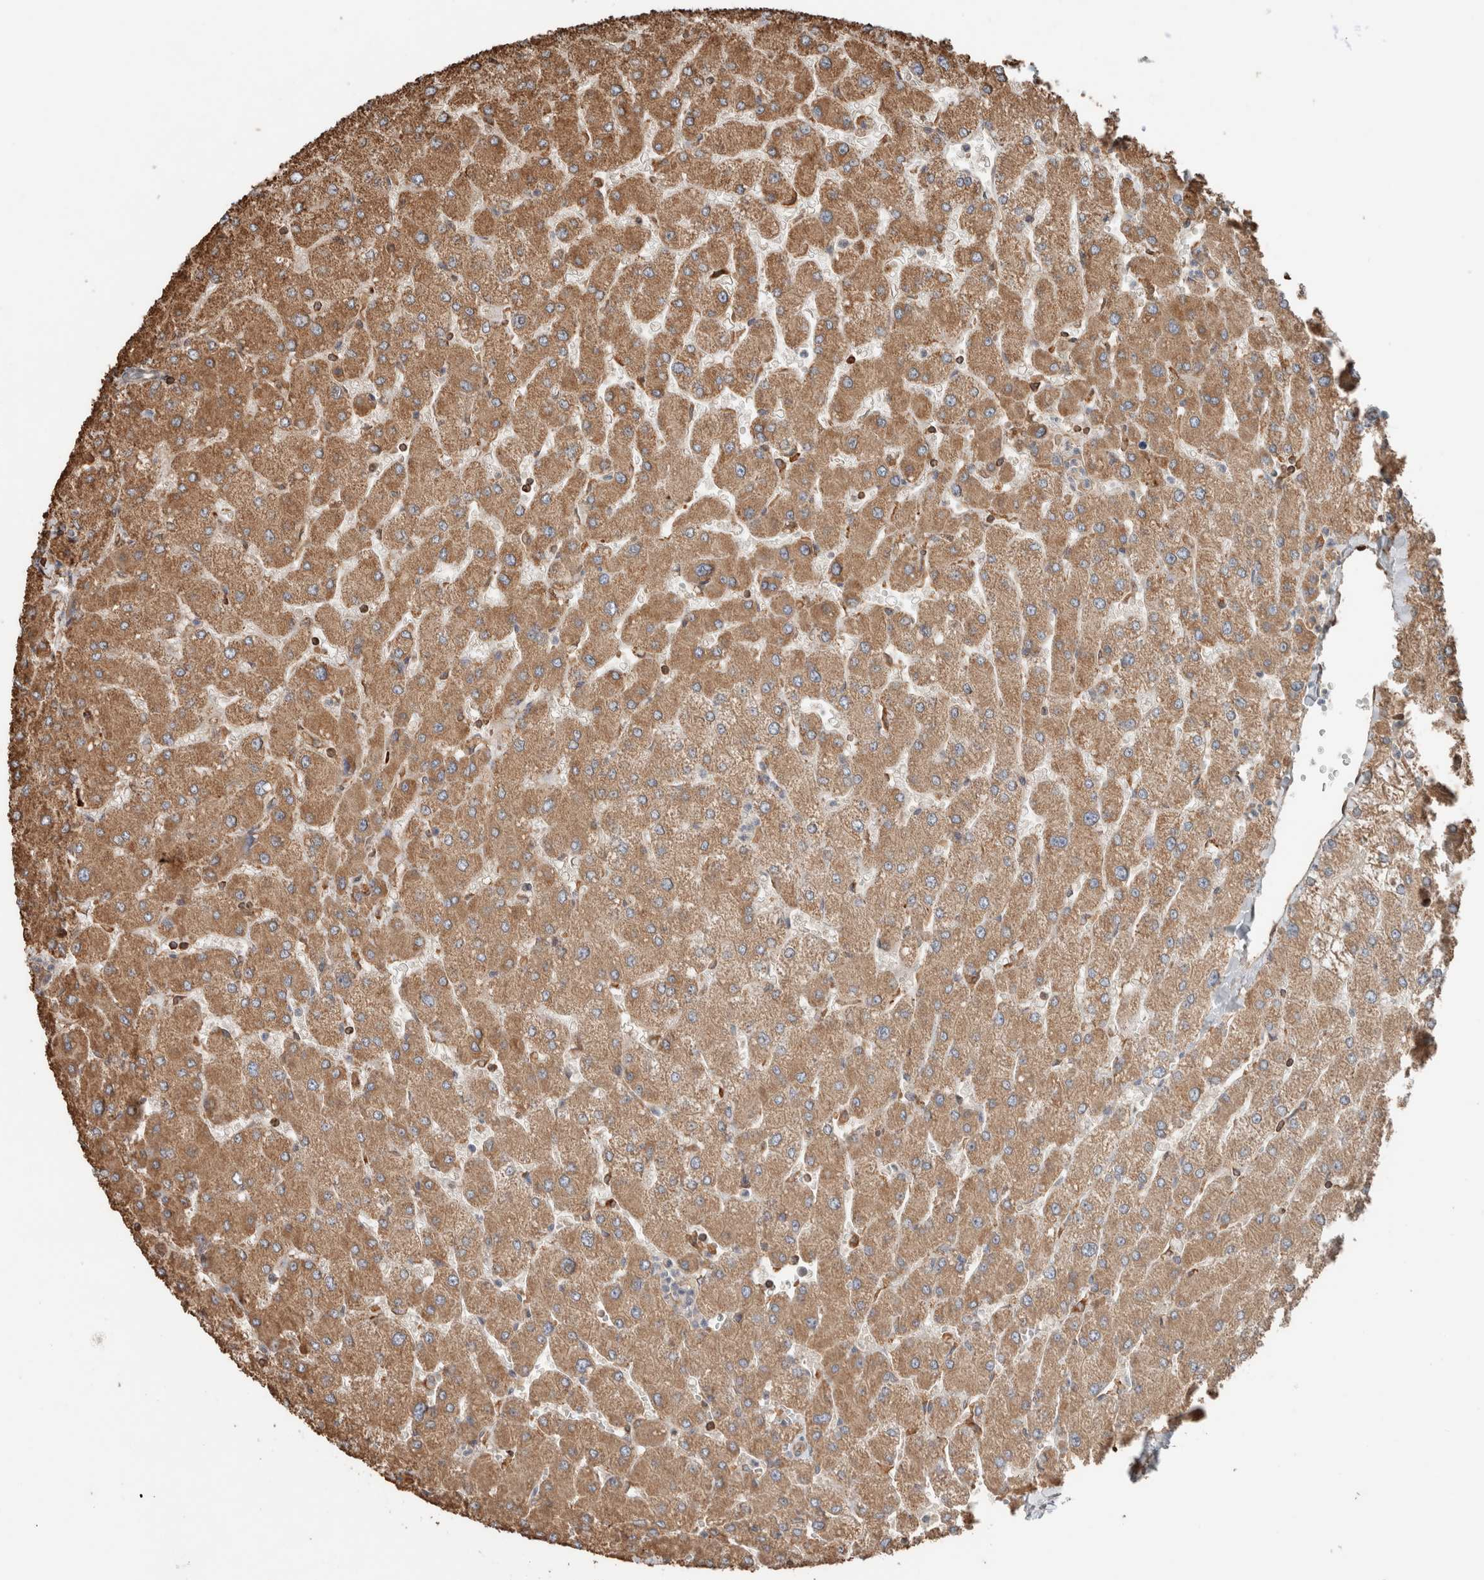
{"staining": {"intensity": "moderate", "quantity": ">75%", "location": "cytoplasmic/membranous"}, "tissue": "liver", "cell_type": "Cholangiocytes", "image_type": "normal", "snomed": [{"axis": "morphology", "description": "Normal tissue, NOS"}, {"axis": "topography", "description": "Liver"}], "caption": "An immunohistochemistry image of unremarkable tissue is shown. Protein staining in brown shows moderate cytoplasmic/membranous positivity in liver within cholangiocytes. The staining was performed using DAB (3,3'-diaminobenzidine), with brown indicating positive protein expression. Nuclei are stained blue with hematoxylin.", "gene": "ERAP2", "patient": {"sex": "male", "age": 55}}